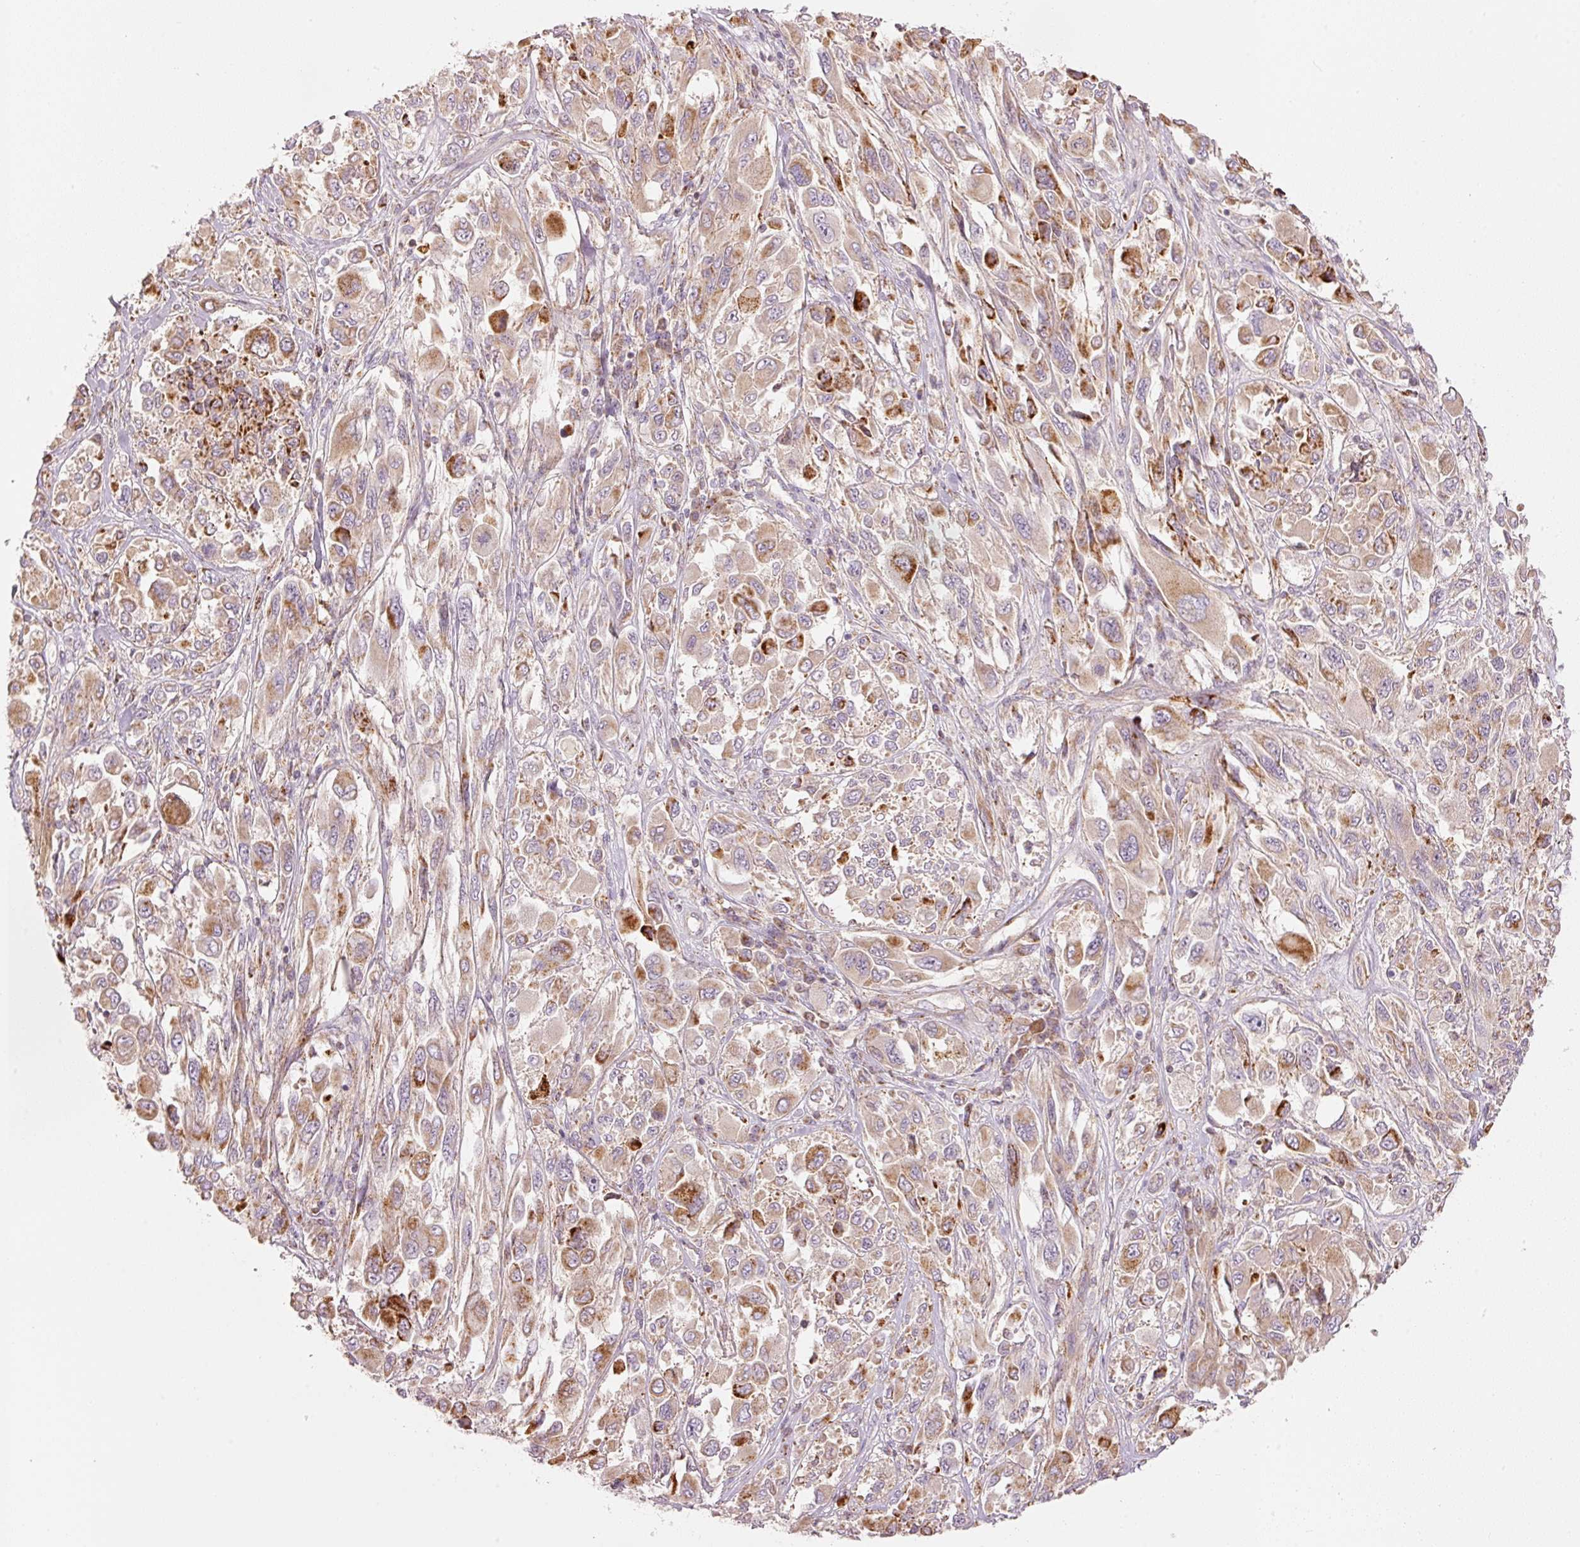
{"staining": {"intensity": "strong", "quantity": "<25%", "location": "cytoplasmic/membranous"}, "tissue": "melanoma", "cell_type": "Tumor cells", "image_type": "cancer", "snomed": [{"axis": "morphology", "description": "Malignant melanoma, NOS"}, {"axis": "topography", "description": "Skin"}], "caption": "The immunohistochemical stain shows strong cytoplasmic/membranous staining in tumor cells of malignant melanoma tissue.", "gene": "C17orf98", "patient": {"sex": "female", "age": 91}}